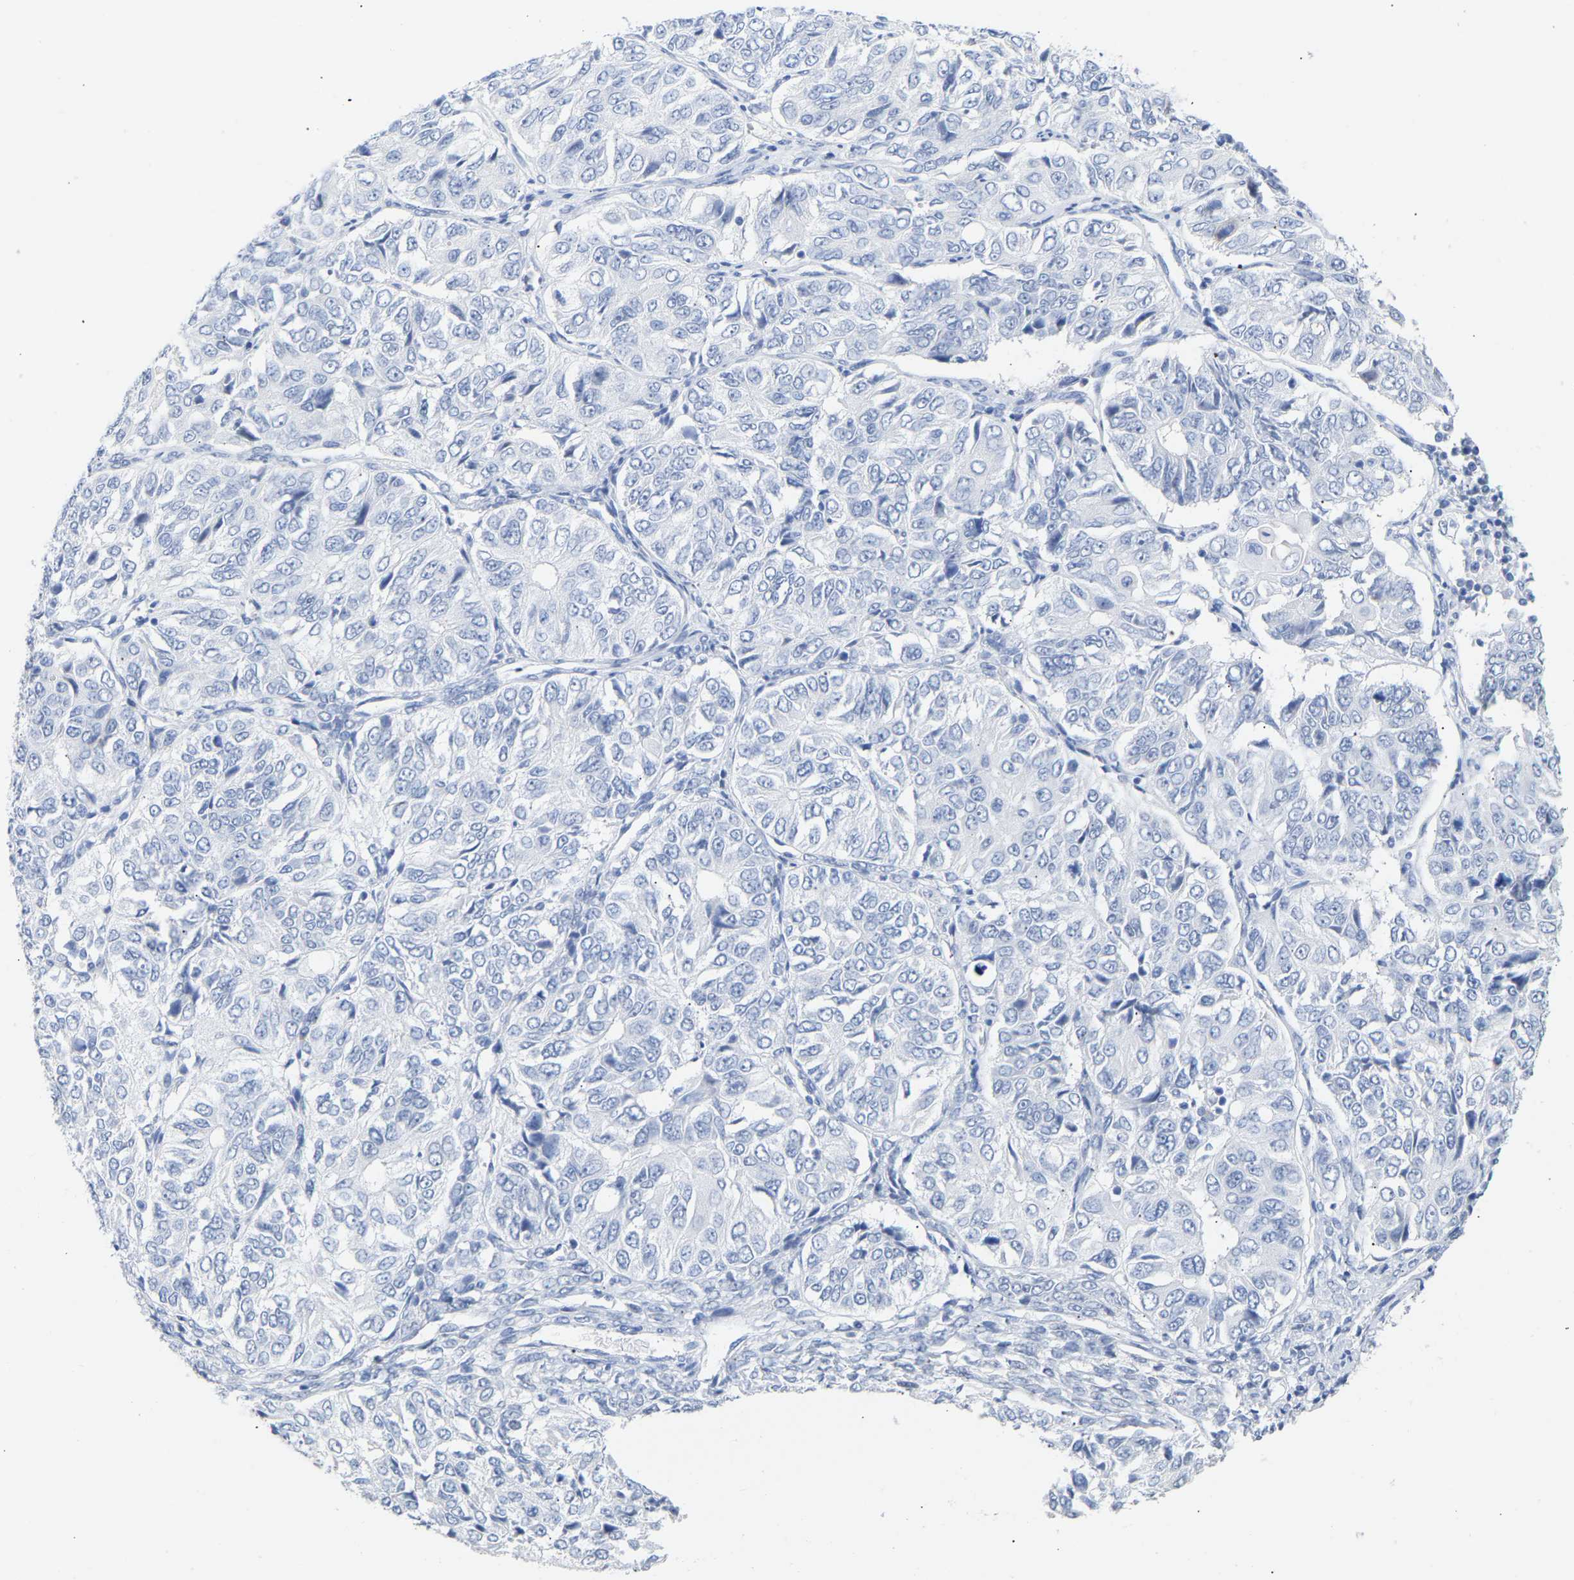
{"staining": {"intensity": "negative", "quantity": "none", "location": "none"}, "tissue": "ovarian cancer", "cell_type": "Tumor cells", "image_type": "cancer", "snomed": [{"axis": "morphology", "description": "Carcinoma, endometroid"}, {"axis": "topography", "description": "Ovary"}], "caption": "Immunohistochemistry (IHC) photomicrograph of endometroid carcinoma (ovarian) stained for a protein (brown), which reveals no staining in tumor cells. (DAB (3,3'-diaminobenzidine) immunohistochemistry with hematoxylin counter stain).", "gene": "AMPH", "patient": {"sex": "female", "age": 51}}